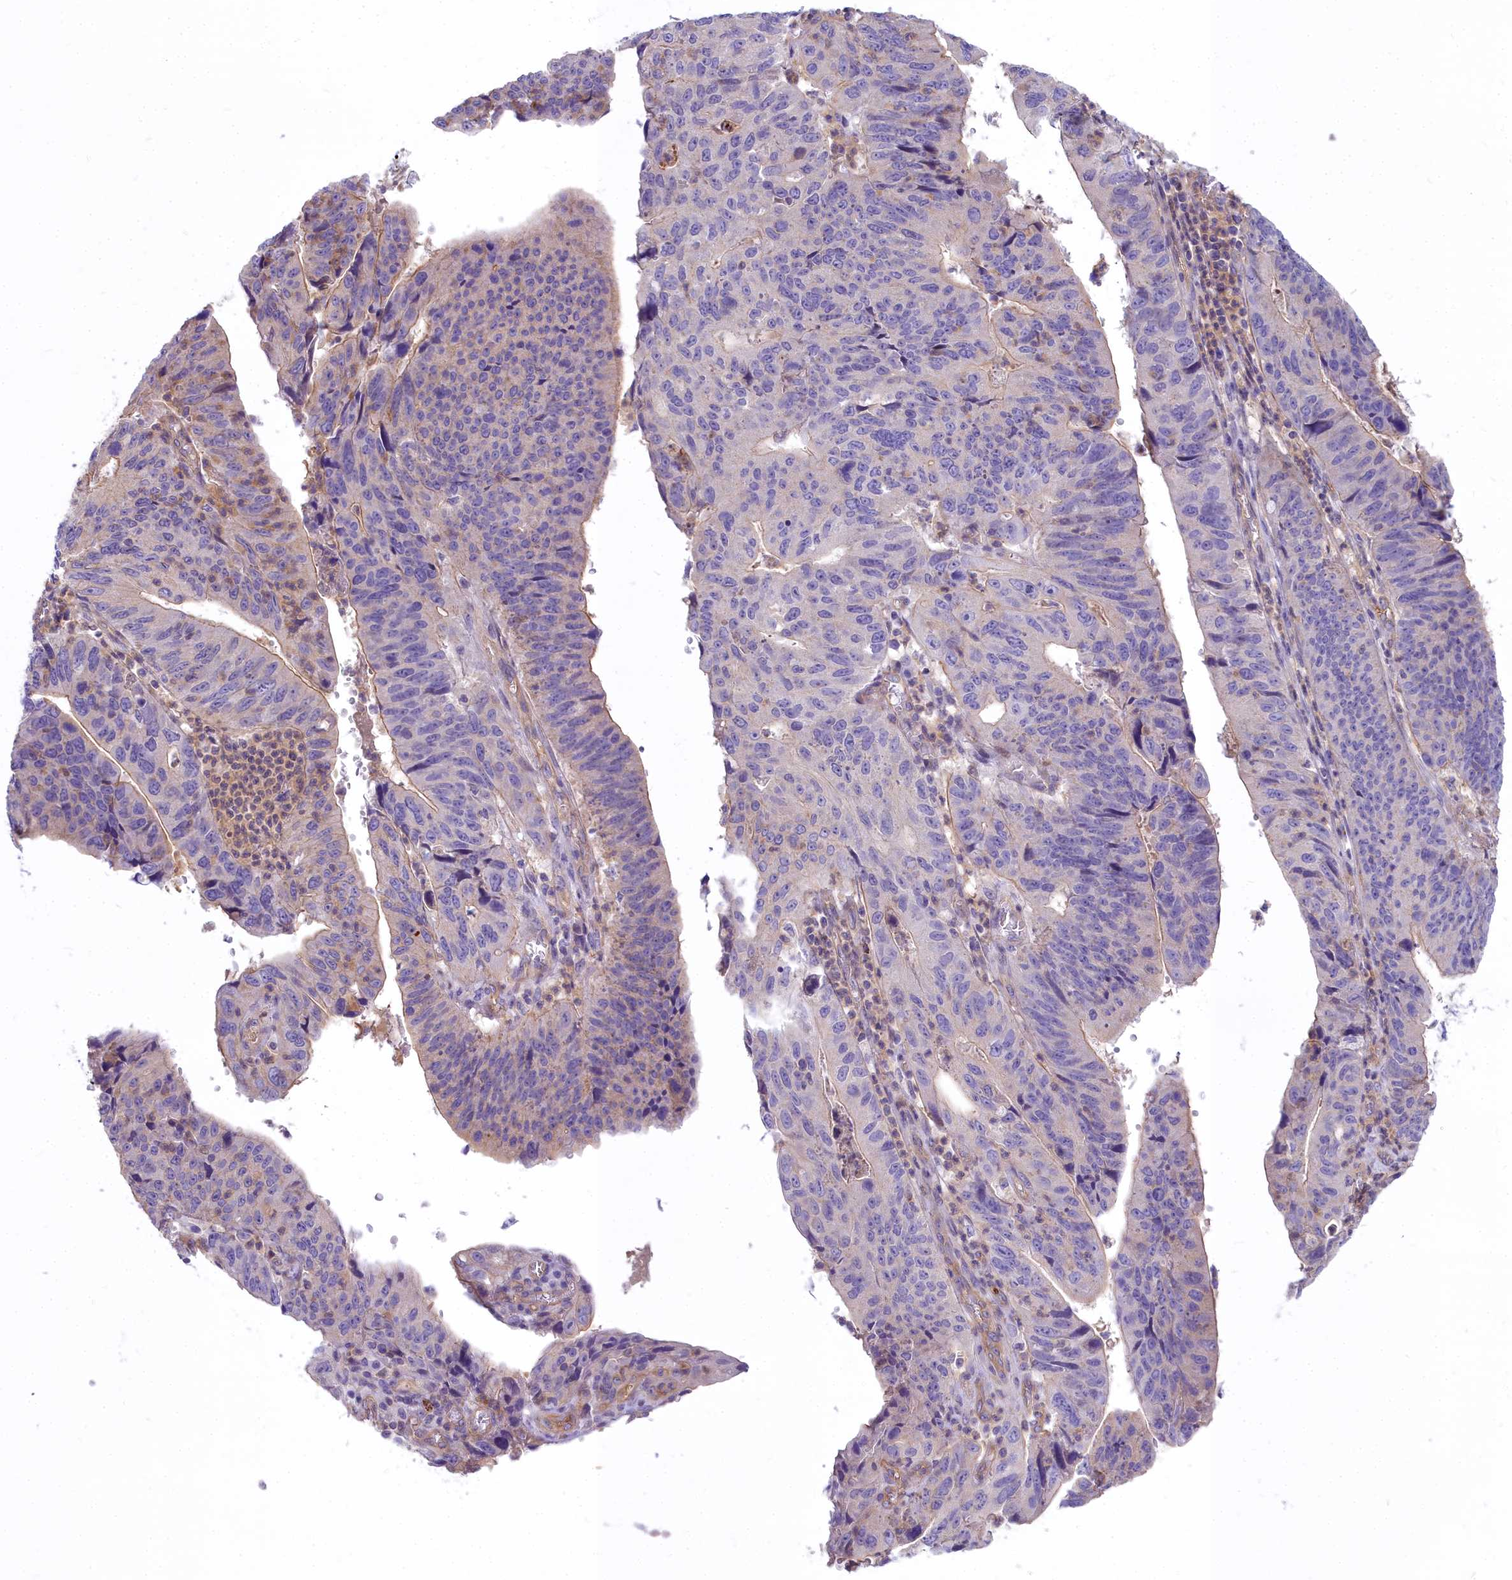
{"staining": {"intensity": "weak", "quantity": "<25%", "location": "cytoplasmic/membranous"}, "tissue": "stomach cancer", "cell_type": "Tumor cells", "image_type": "cancer", "snomed": [{"axis": "morphology", "description": "Adenocarcinoma, NOS"}, {"axis": "topography", "description": "Stomach"}], "caption": "Tumor cells are negative for protein expression in human stomach cancer. (DAB immunohistochemistry (IHC) visualized using brightfield microscopy, high magnification).", "gene": "HLA-DOA", "patient": {"sex": "male", "age": 59}}